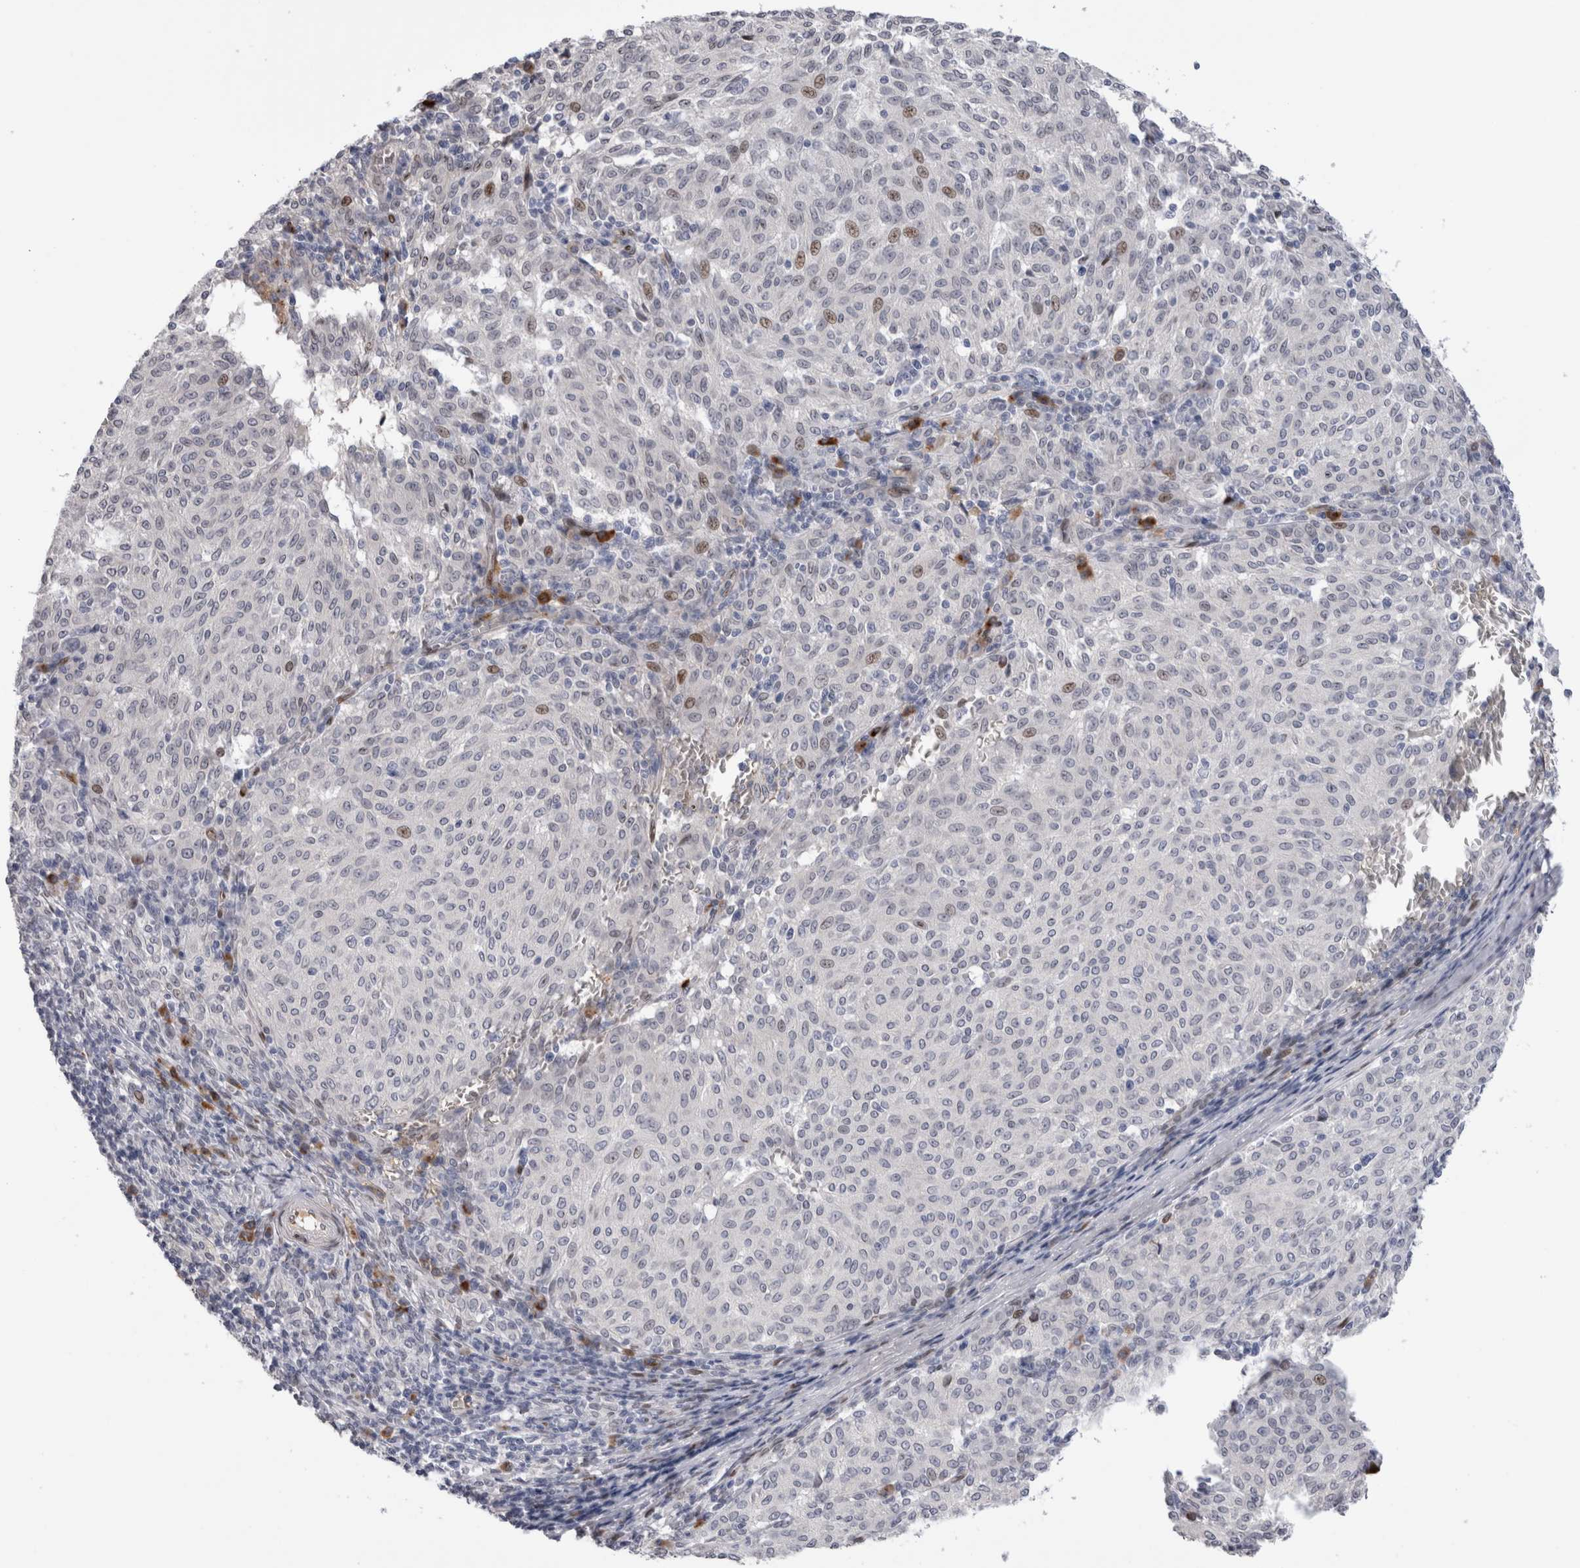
{"staining": {"intensity": "weak", "quantity": "<25%", "location": "nuclear"}, "tissue": "melanoma", "cell_type": "Tumor cells", "image_type": "cancer", "snomed": [{"axis": "morphology", "description": "Malignant melanoma, NOS"}, {"axis": "topography", "description": "Skin"}], "caption": "IHC micrograph of human malignant melanoma stained for a protein (brown), which exhibits no staining in tumor cells.", "gene": "DMTN", "patient": {"sex": "female", "age": 72}}